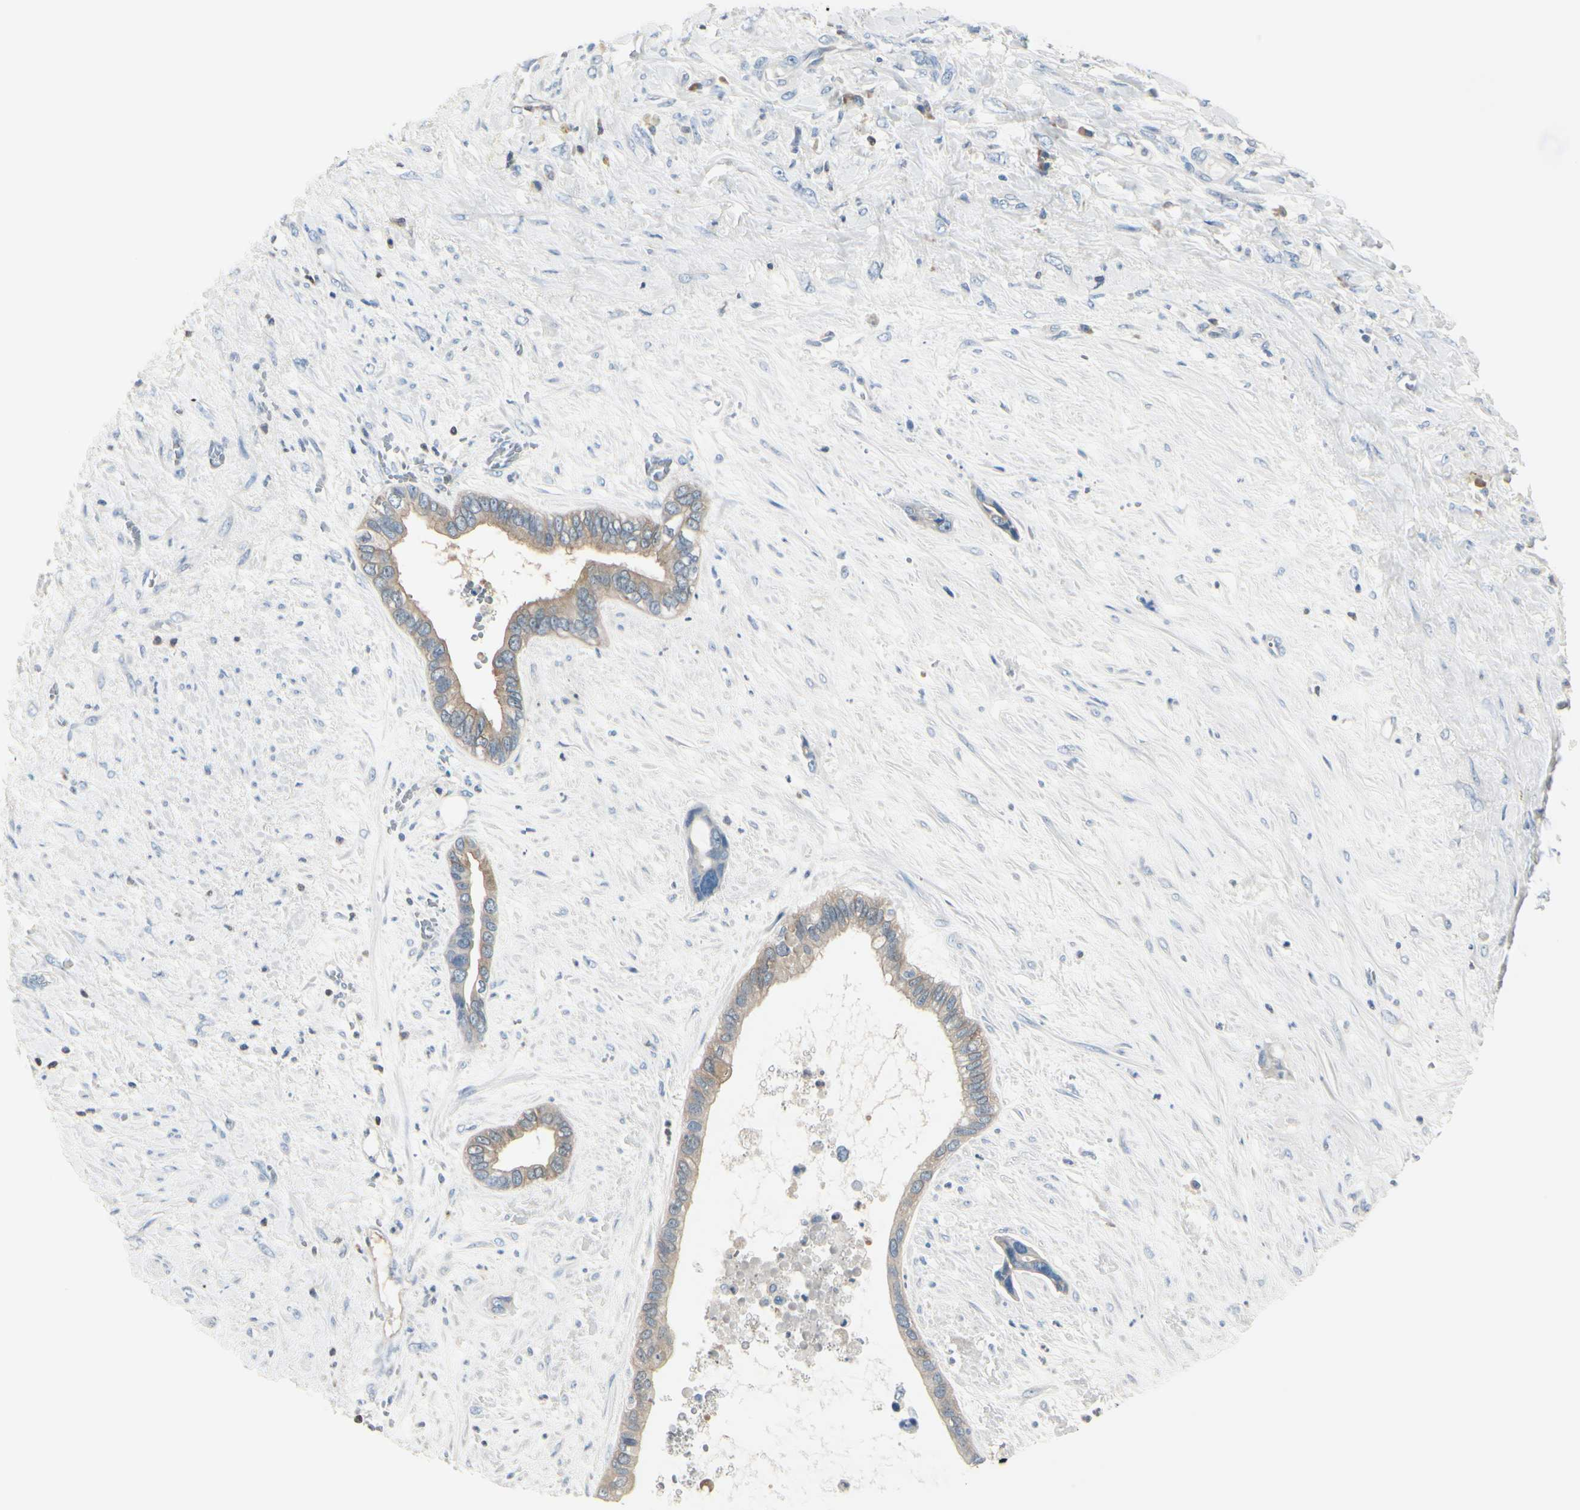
{"staining": {"intensity": "moderate", "quantity": ">75%", "location": "cytoplasmic/membranous"}, "tissue": "liver cancer", "cell_type": "Tumor cells", "image_type": "cancer", "snomed": [{"axis": "morphology", "description": "Cholangiocarcinoma"}, {"axis": "topography", "description": "Liver"}], "caption": "An image of liver cancer (cholangiocarcinoma) stained for a protein displays moderate cytoplasmic/membranous brown staining in tumor cells.", "gene": "SLC9A3R1", "patient": {"sex": "female", "age": 65}}